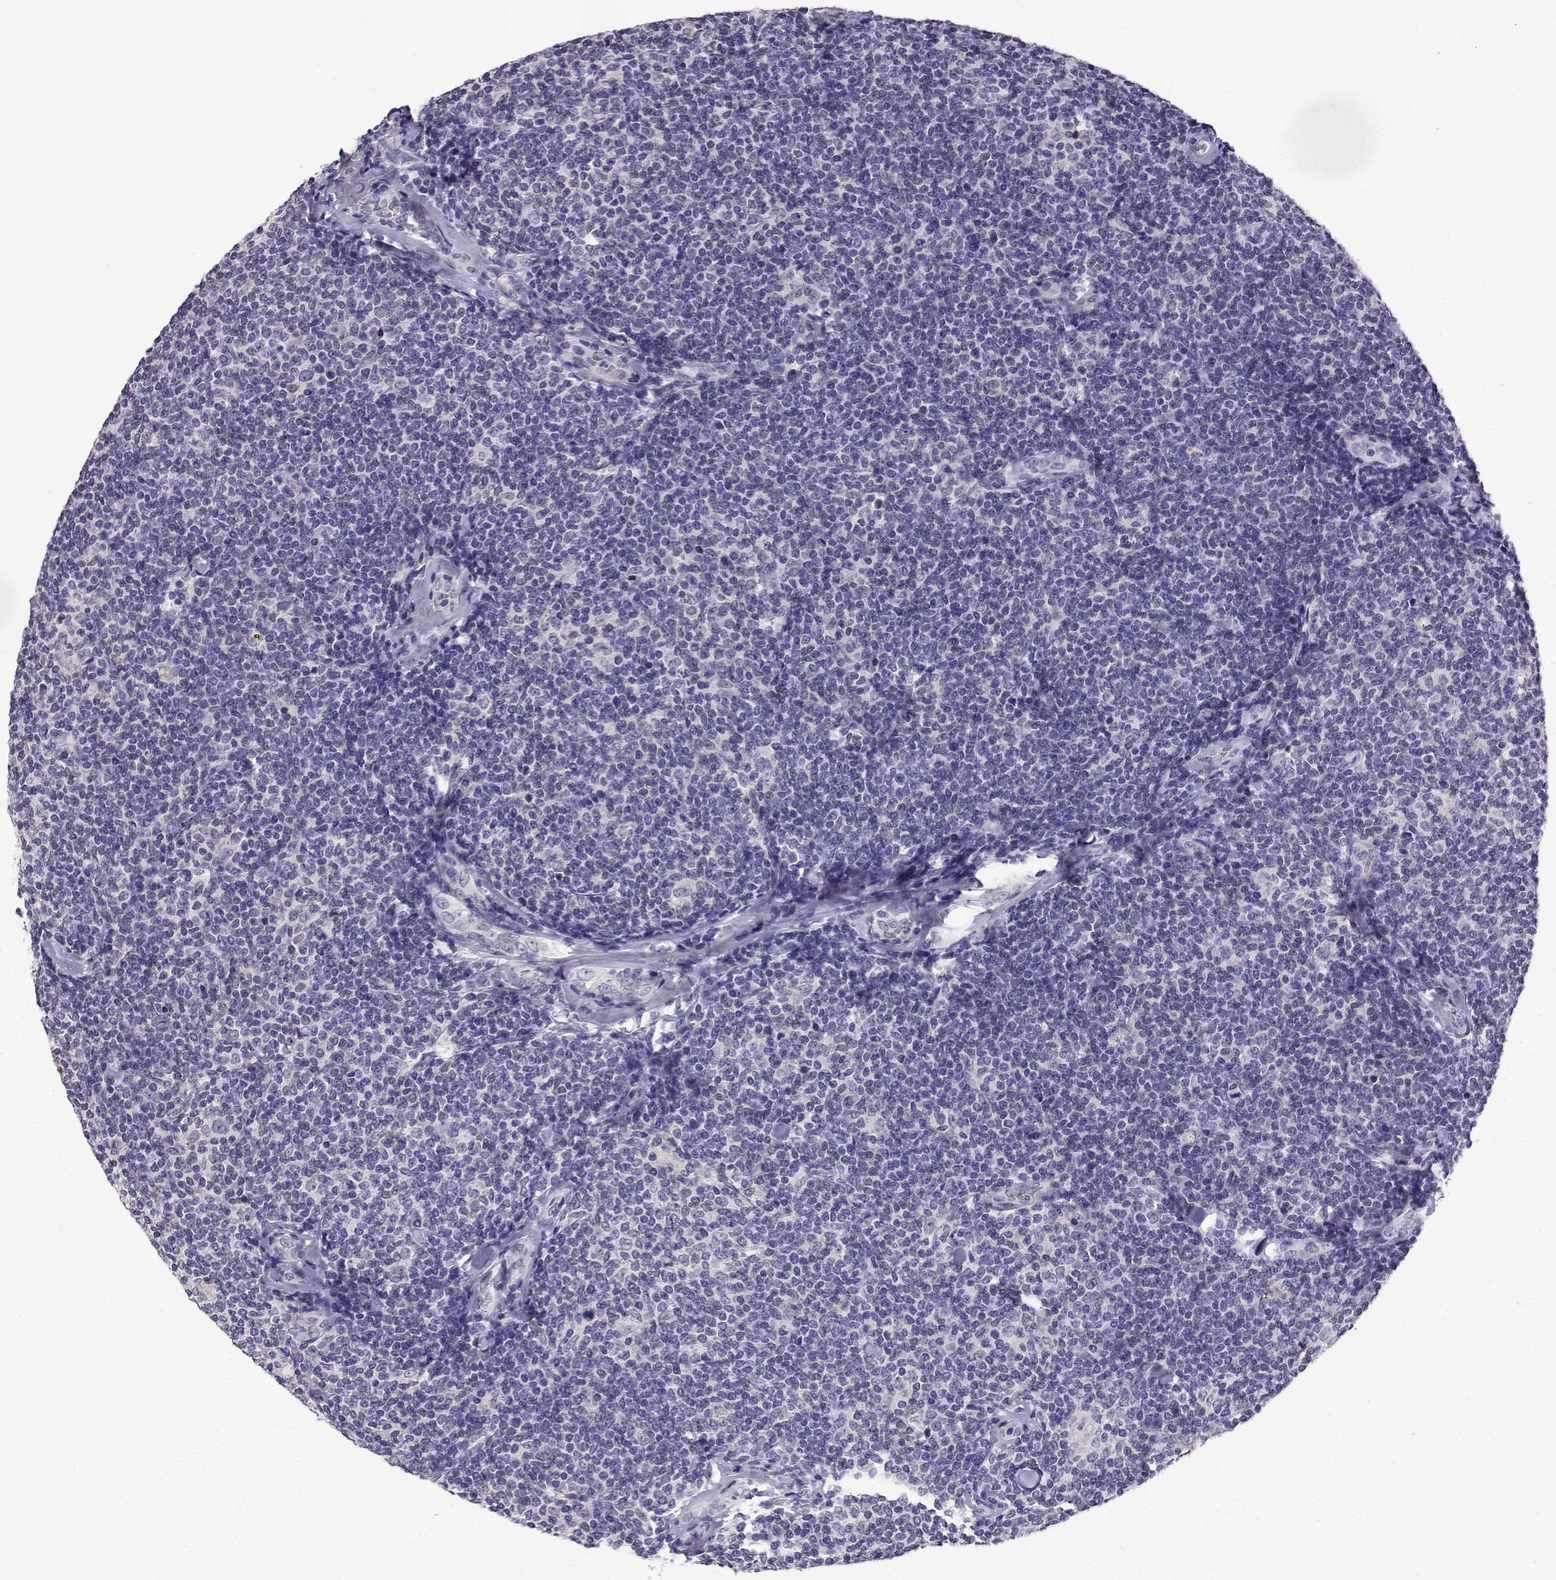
{"staining": {"intensity": "negative", "quantity": "none", "location": "none"}, "tissue": "lymphoma", "cell_type": "Tumor cells", "image_type": "cancer", "snomed": [{"axis": "morphology", "description": "Malignant lymphoma, non-Hodgkin's type, Low grade"}, {"axis": "topography", "description": "Lymph node"}], "caption": "Photomicrograph shows no significant protein expression in tumor cells of malignant lymphoma, non-Hodgkin's type (low-grade). (DAB (3,3'-diaminobenzidine) immunohistochemistry with hematoxylin counter stain).", "gene": "LRFN2", "patient": {"sex": "female", "age": 56}}